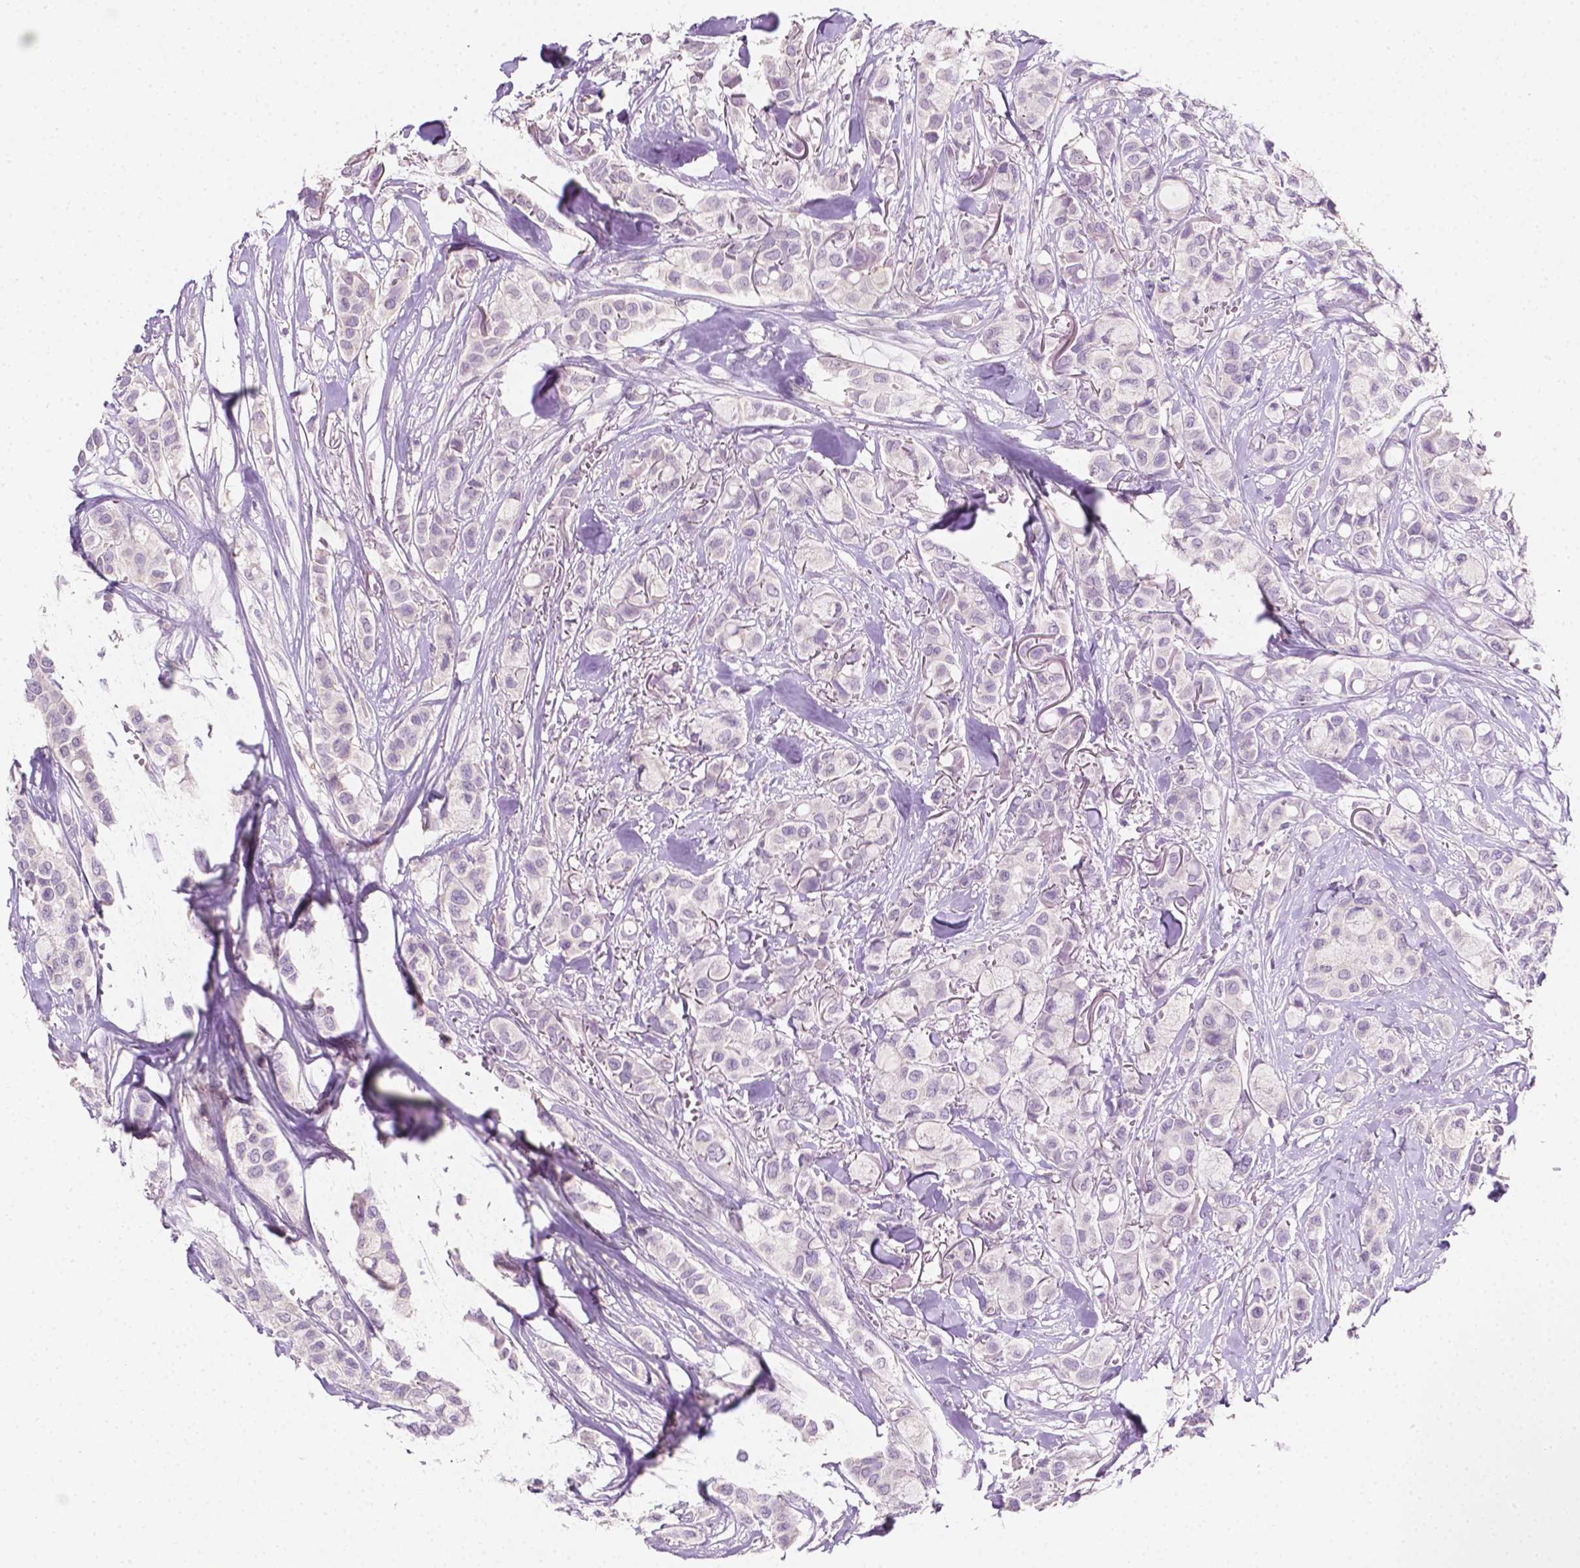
{"staining": {"intensity": "negative", "quantity": "none", "location": "none"}, "tissue": "breast cancer", "cell_type": "Tumor cells", "image_type": "cancer", "snomed": [{"axis": "morphology", "description": "Duct carcinoma"}, {"axis": "topography", "description": "Breast"}], "caption": "Immunohistochemical staining of breast cancer (infiltrating ductal carcinoma) shows no significant positivity in tumor cells.", "gene": "EGFR", "patient": {"sex": "female", "age": 85}}